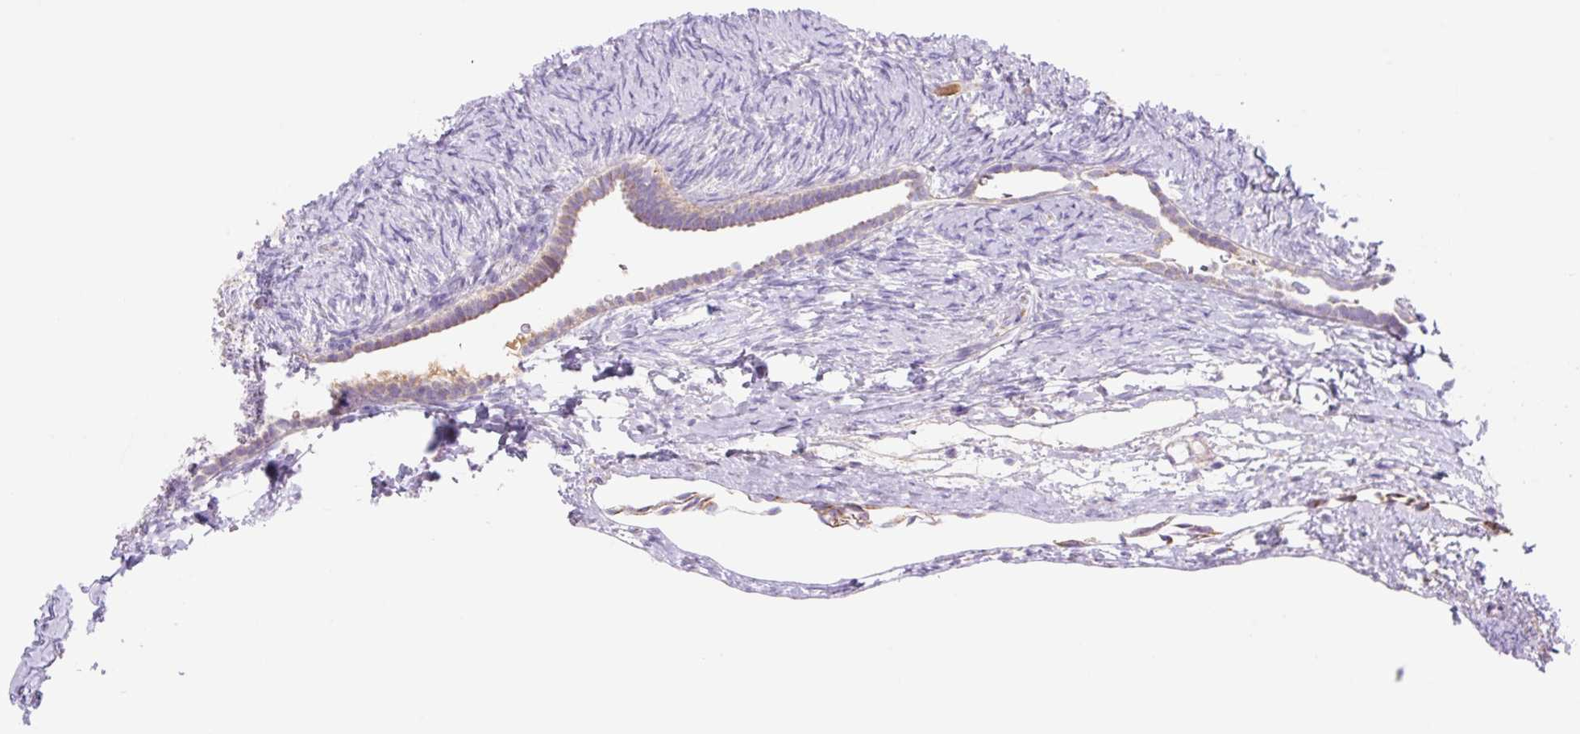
{"staining": {"intensity": "strong", "quantity": "25%-75%", "location": "cytoplasmic/membranous"}, "tissue": "ovary", "cell_type": "Follicle cells", "image_type": "normal", "snomed": [{"axis": "morphology", "description": "Normal tissue, NOS"}, {"axis": "topography", "description": "Ovary"}], "caption": "Immunohistochemical staining of normal human ovary displays high levels of strong cytoplasmic/membranous expression in approximately 25%-75% of follicle cells.", "gene": "ETNK2", "patient": {"sex": "female", "age": 39}}